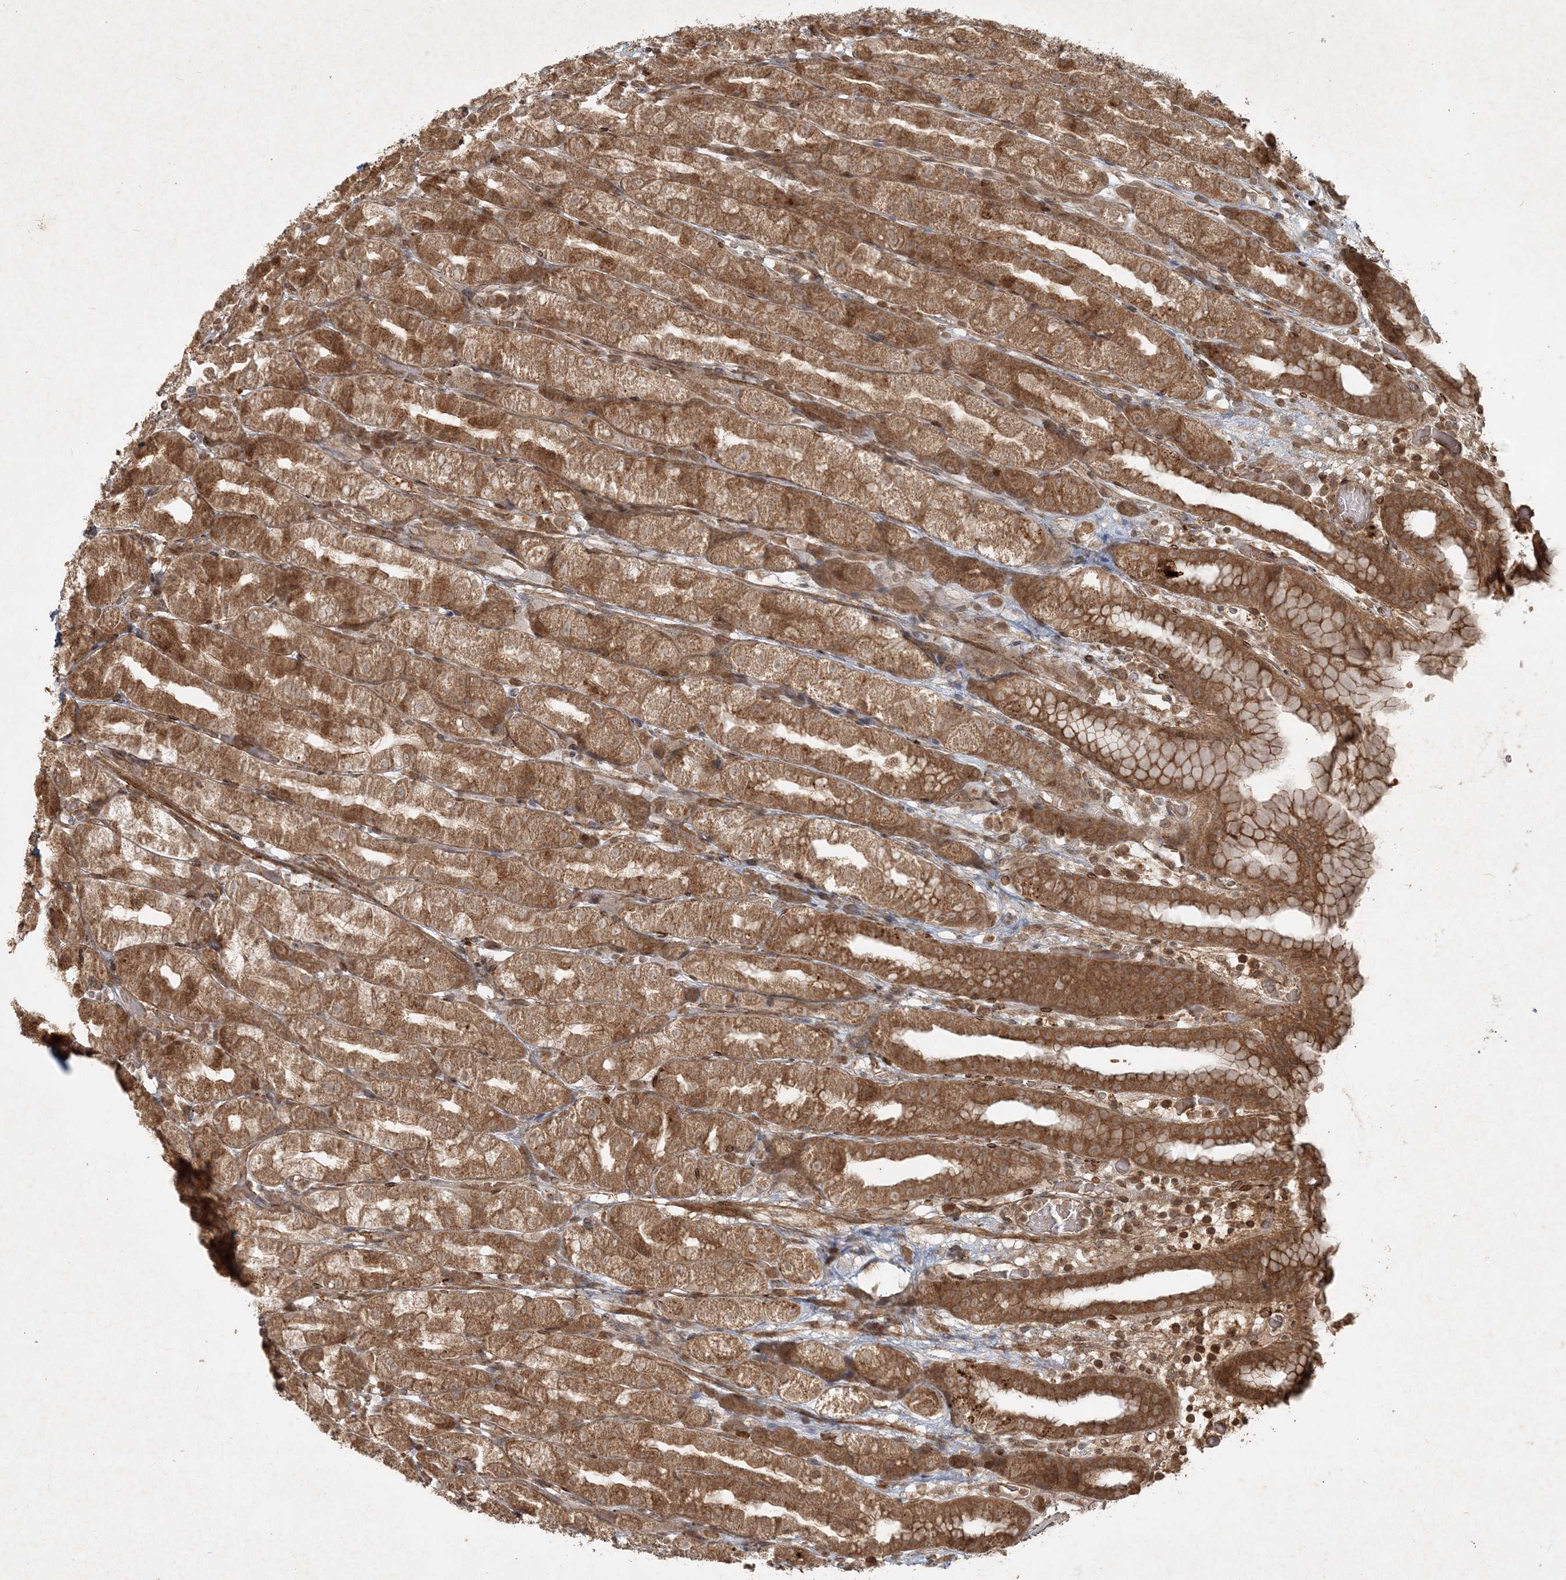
{"staining": {"intensity": "moderate", "quantity": ">75%", "location": "cytoplasmic/membranous"}, "tissue": "stomach", "cell_type": "Glandular cells", "image_type": "normal", "snomed": [{"axis": "morphology", "description": "Normal tissue, NOS"}, {"axis": "topography", "description": "Stomach, upper"}], "caption": "Immunohistochemistry (IHC) histopathology image of normal stomach: stomach stained using immunohistochemistry (IHC) exhibits medium levels of moderate protein expression localized specifically in the cytoplasmic/membranous of glandular cells, appearing as a cytoplasmic/membranous brown color.", "gene": "NARS1", "patient": {"sex": "male", "age": 68}}